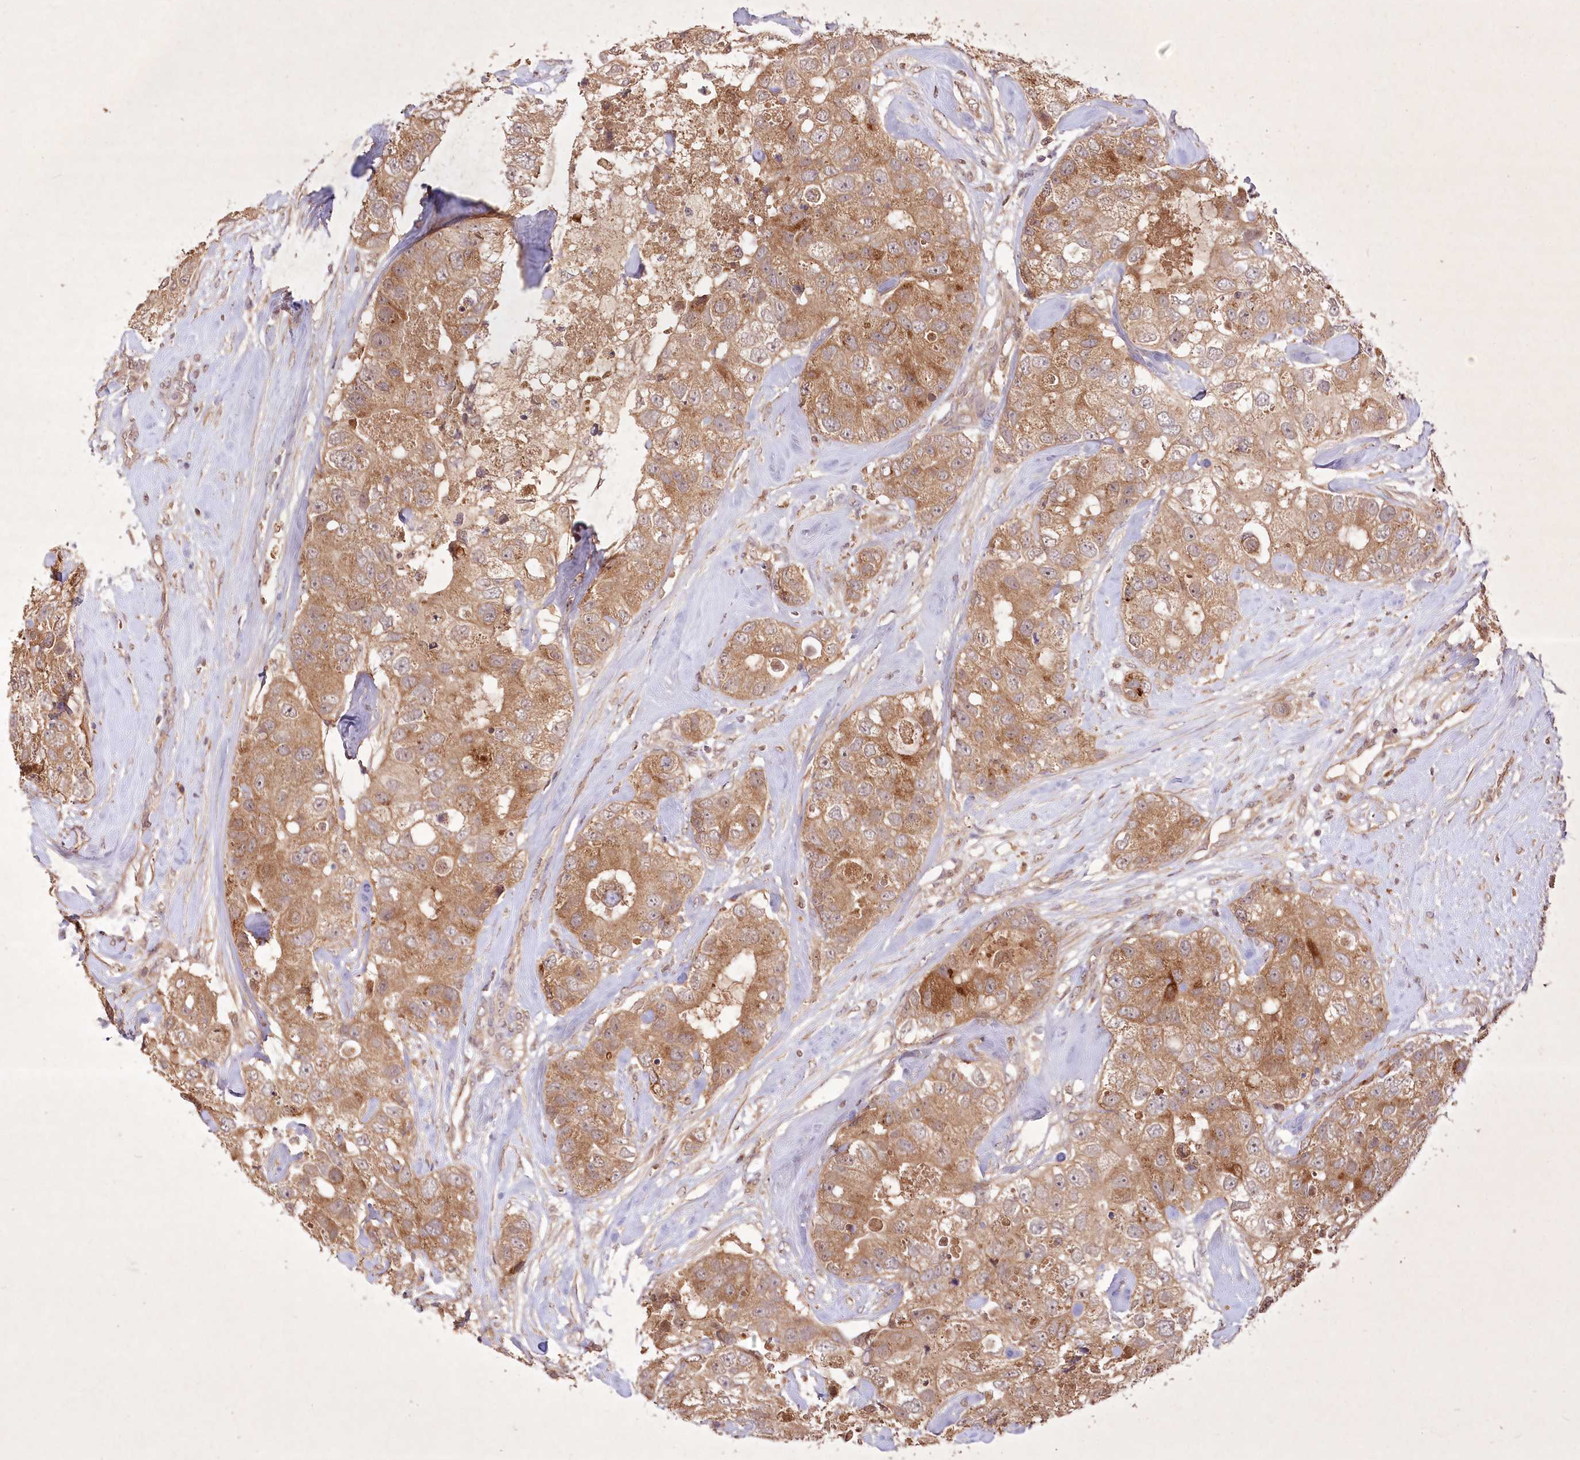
{"staining": {"intensity": "moderate", "quantity": ">75%", "location": "cytoplasmic/membranous"}, "tissue": "breast cancer", "cell_type": "Tumor cells", "image_type": "cancer", "snomed": [{"axis": "morphology", "description": "Duct carcinoma"}, {"axis": "topography", "description": "Breast"}], "caption": "Breast invasive ductal carcinoma stained for a protein shows moderate cytoplasmic/membranous positivity in tumor cells.", "gene": "IRAK1BP1", "patient": {"sex": "female", "age": 62}}